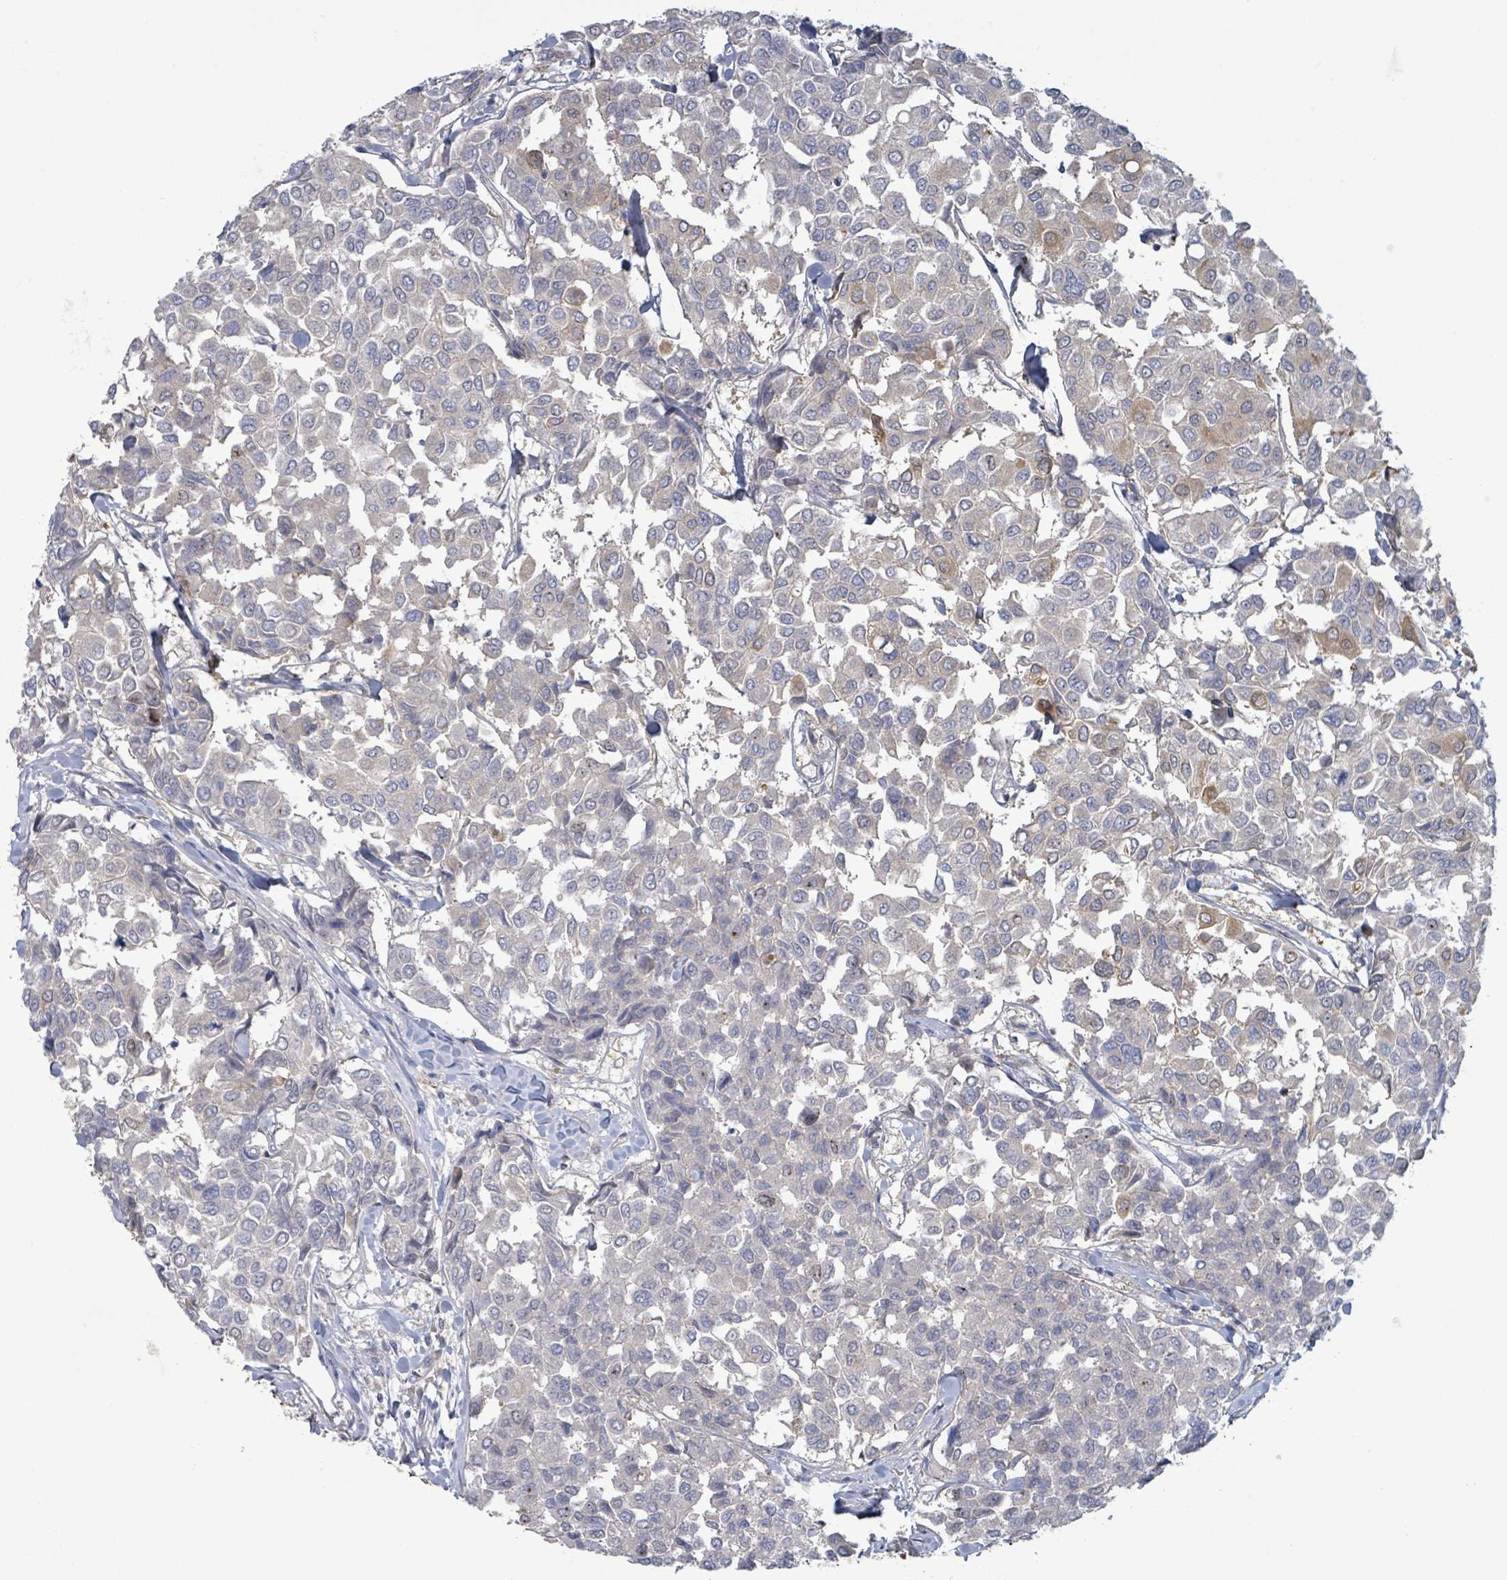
{"staining": {"intensity": "negative", "quantity": "none", "location": "none"}, "tissue": "breast cancer", "cell_type": "Tumor cells", "image_type": "cancer", "snomed": [{"axis": "morphology", "description": "Duct carcinoma"}, {"axis": "topography", "description": "Breast"}], "caption": "Immunohistochemistry (IHC) histopathology image of neoplastic tissue: breast invasive ductal carcinoma stained with DAB (3,3'-diaminobenzidine) reveals no significant protein staining in tumor cells.", "gene": "COL13A1", "patient": {"sex": "female", "age": 55}}